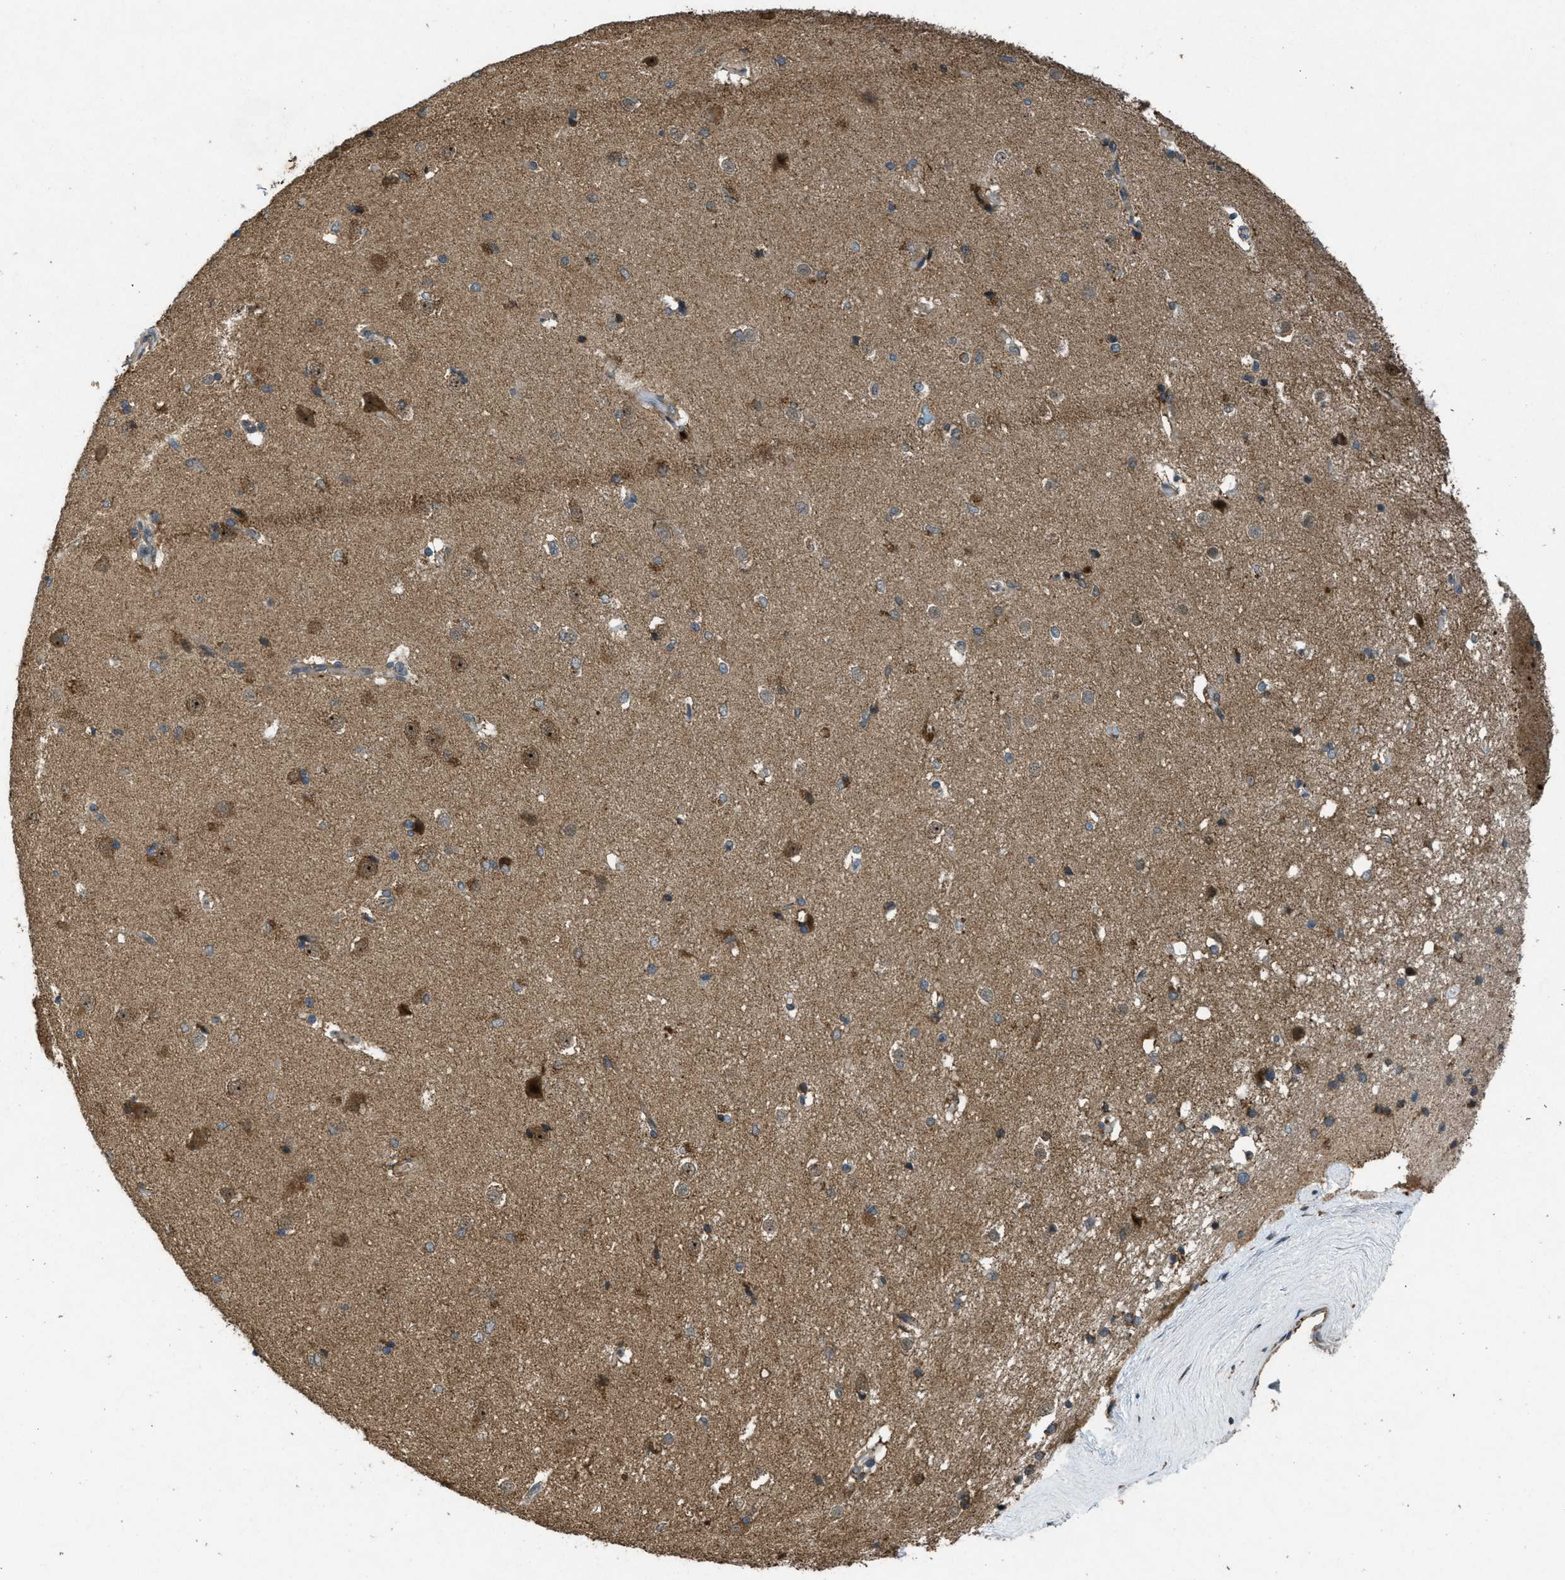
{"staining": {"intensity": "moderate", "quantity": "25%-75%", "location": "cytoplasmic/membranous"}, "tissue": "caudate", "cell_type": "Glial cells", "image_type": "normal", "snomed": [{"axis": "morphology", "description": "Normal tissue, NOS"}, {"axis": "topography", "description": "Lateral ventricle wall"}], "caption": "High-power microscopy captured an immunohistochemistry (IHC) micrograph of unremarkable caudate, revealing moderate cytoplasmic/membranous staining in about 25%-75% of glial cells.", "gene": "PPP1R15A", "patient": {"sex": "female", "age": 19}}